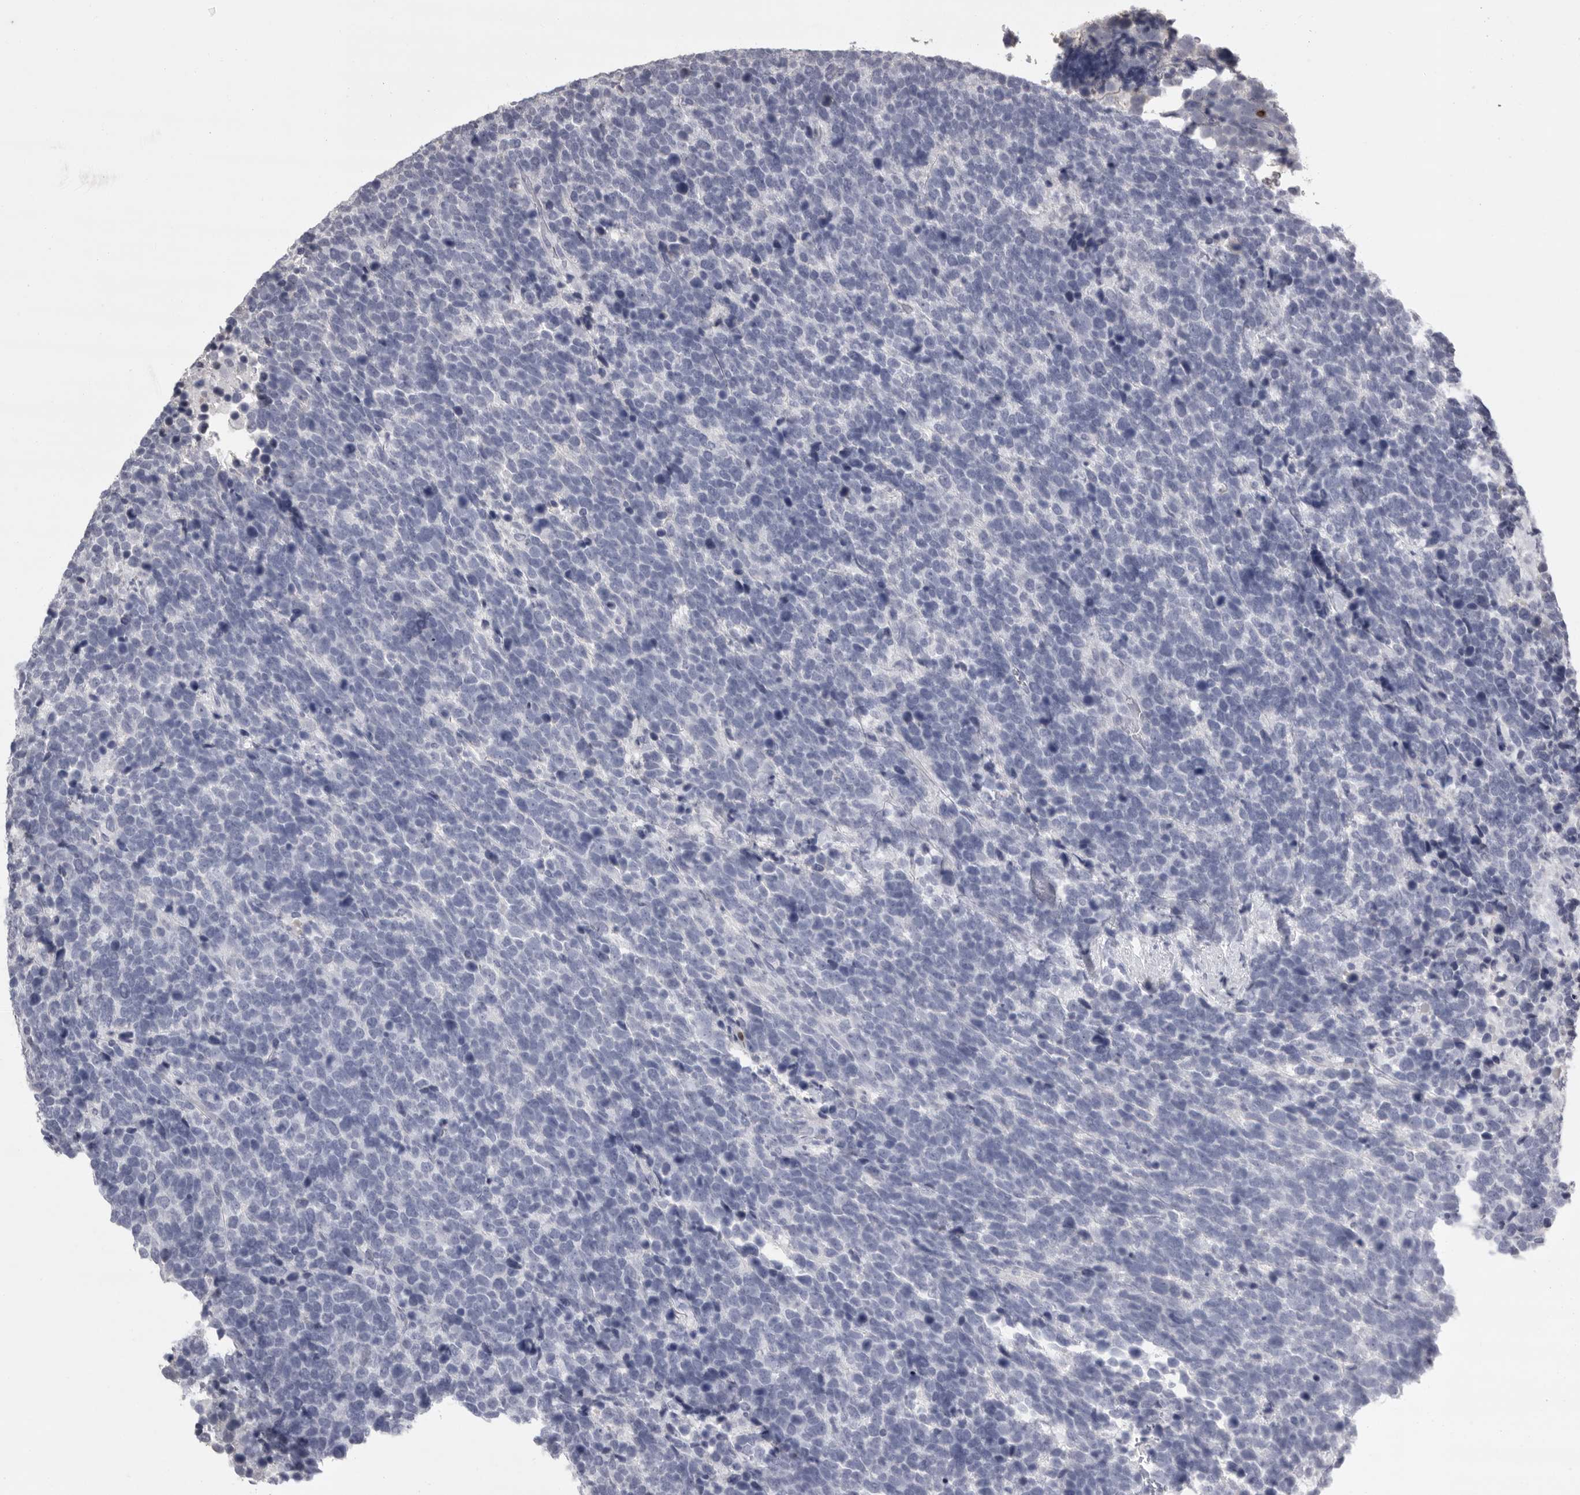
{"staining": {"intensity": "negative", "quantity": "none", "location": "none"}, "tissue": "urothelial cancer", "cell_type": "Tumor cells", "image_type": "cancer", "snomed": [{"axis": "morphology", "description": "Urothelial carcinoma, High grade"}, {"axis": "topography", "description": "Urinary bladder"}], "caption": "This image is of high-grade urothelial carcinoma stained with IHC to label a protein in brown with the nuclei are counter-stained blue. There is no expression in tumor cells.", "gene": "GNLY", "patient": {"sex": "female", "age": 82}}